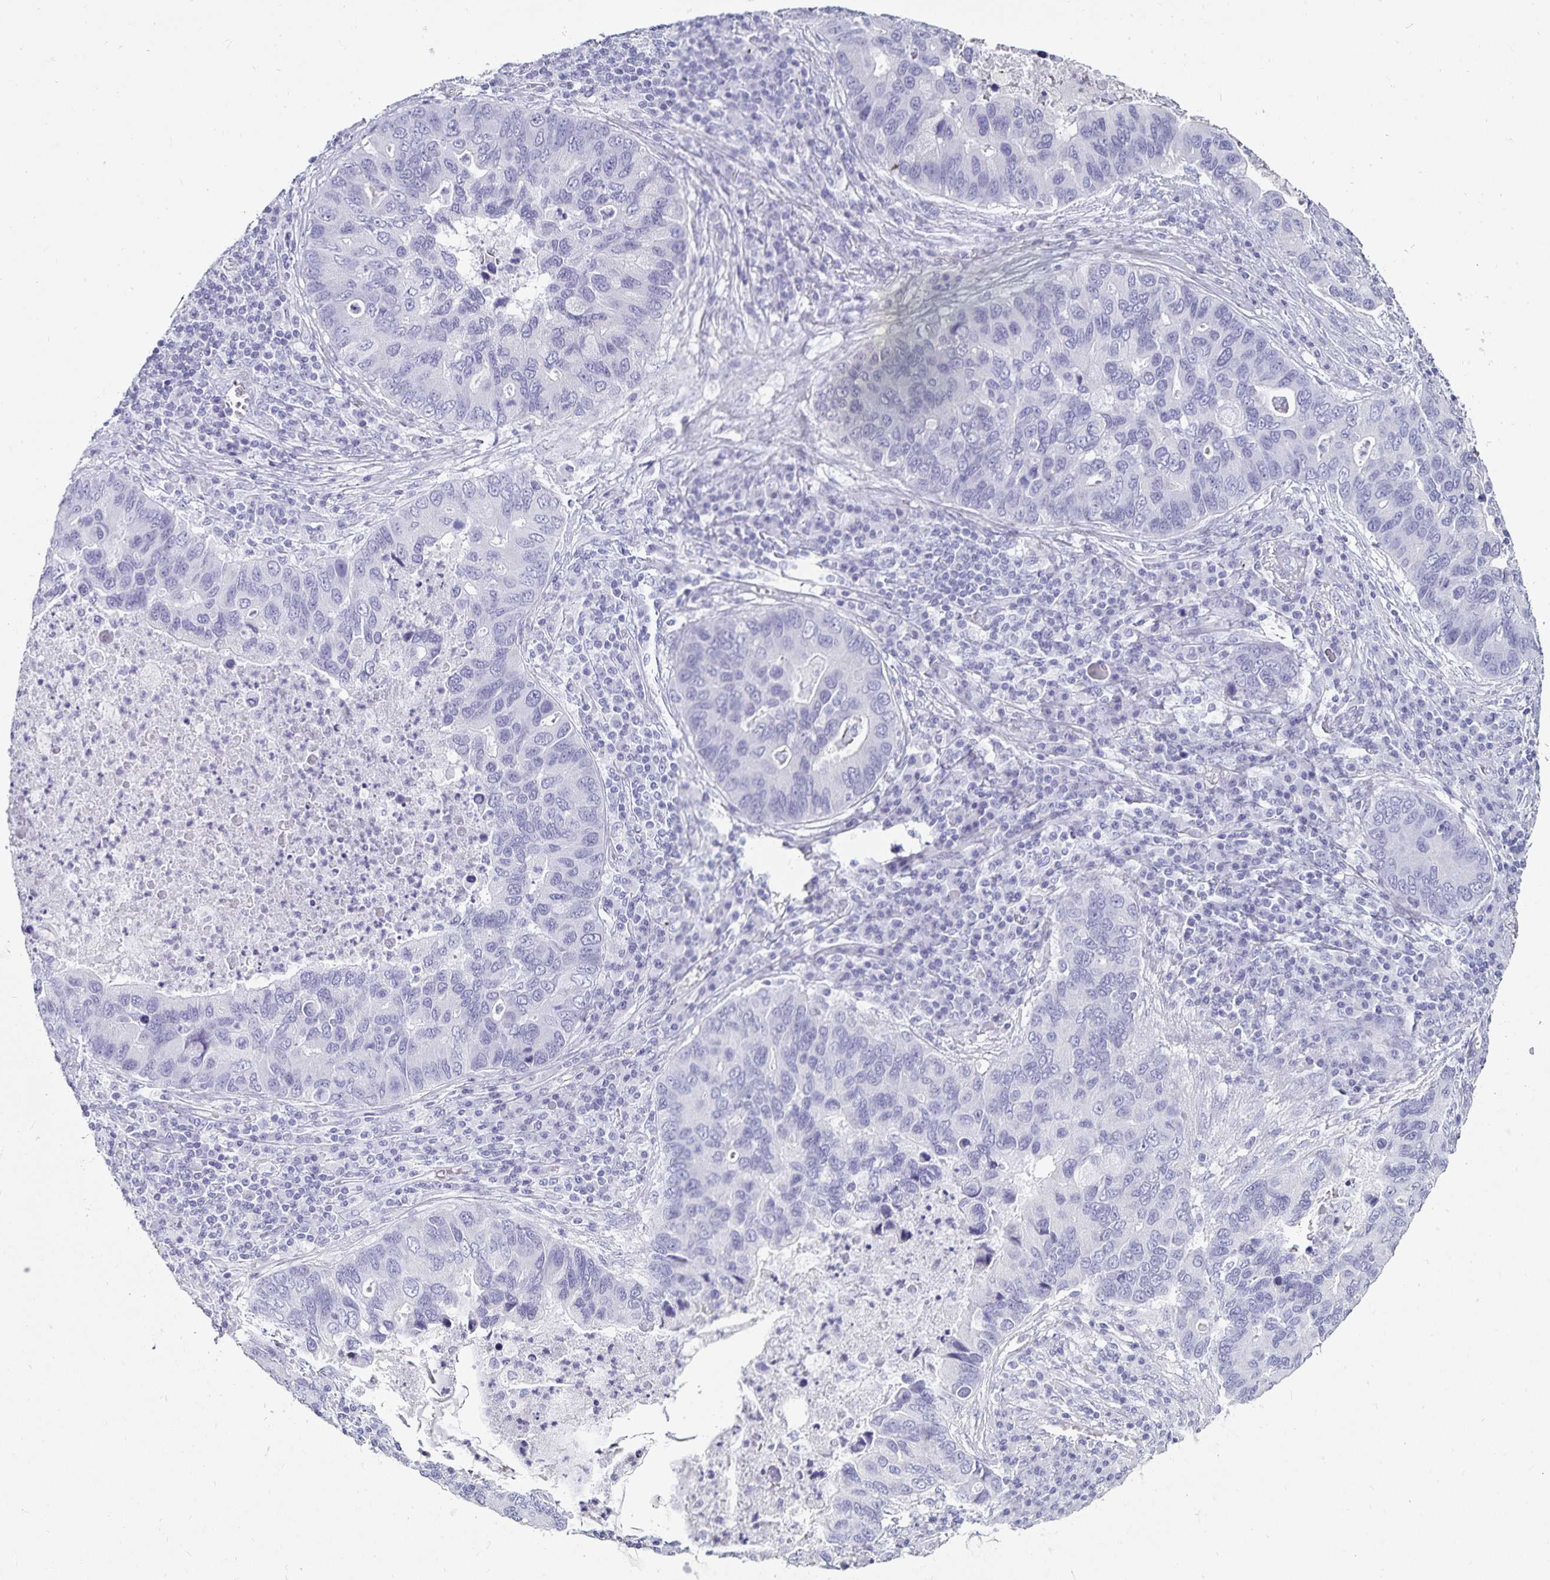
{"staining": {"intensity": "negative", "quantity": "none", "location": "none"}, "tissue": "lung cancer", "cell_type": "Tumor cells", "image_type": "cancer", "snomed": [{"axis": "morphology", "description": "Adenocarcinoma, NOS"}, {"axis": "morphology", "description": "Adenocarcinoma, metastatic, NOS"}, {"axis": "topography", "description": "Lymph node"}, {"axis": "topography", "description": "Lung"}], "caption": "DAB immunohistochemical staining of lung cancer (adenocarcinoma) demonstrates no significant expression in tumor cells. Brightfield microscopy of immunohistochemistry (IHC) stained with DAB (brown) and hematoxylin (blue), captured at high magnification.", "gene": "DEFA6", "patient": {"sex": "female", "age": 54}}